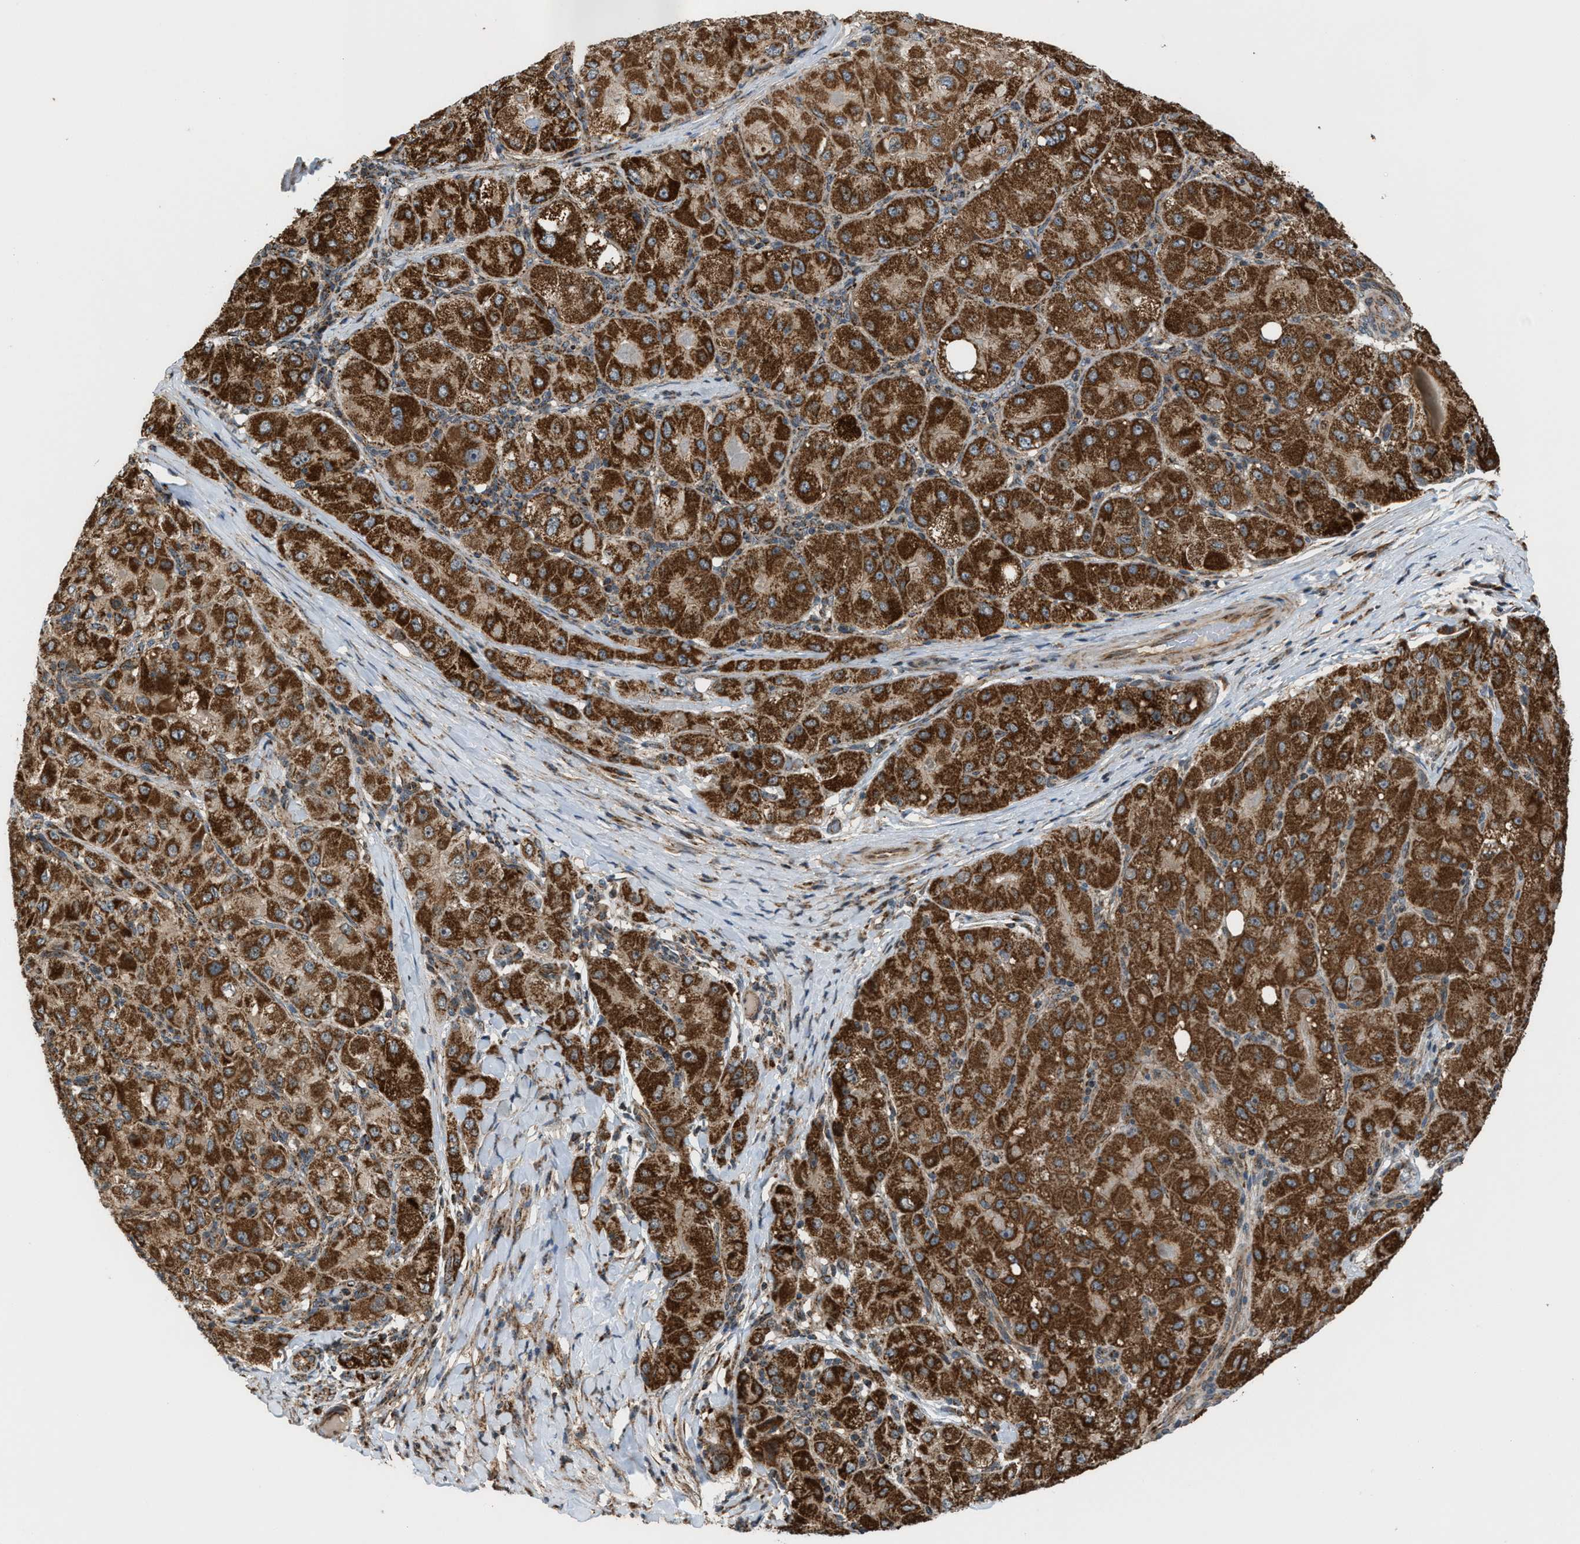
{"staining": {"intensity": "strong", "quantity": ">75%", "location": "cytoplasmic/membranous"}, "tissue": "liver cancer", "cell_type": "Tumor cells", "image_type": "cancer", "snomed": [{"axis": "morphology", "description": "Carcinoma, Hepatocellular, NOS"}, {"axis": "topography", "description": "Liver"}], "caption": "Immunohistochemistry micrograph of liver cancer (hepatocellular carcinoma) stained for a protein (brown), which displays high levels of strong cytoplasmic/membranous positivity in about >75% of tumor cells.", "gene": "SGSM2", "patient": {"sex": "male", "age": 80}}